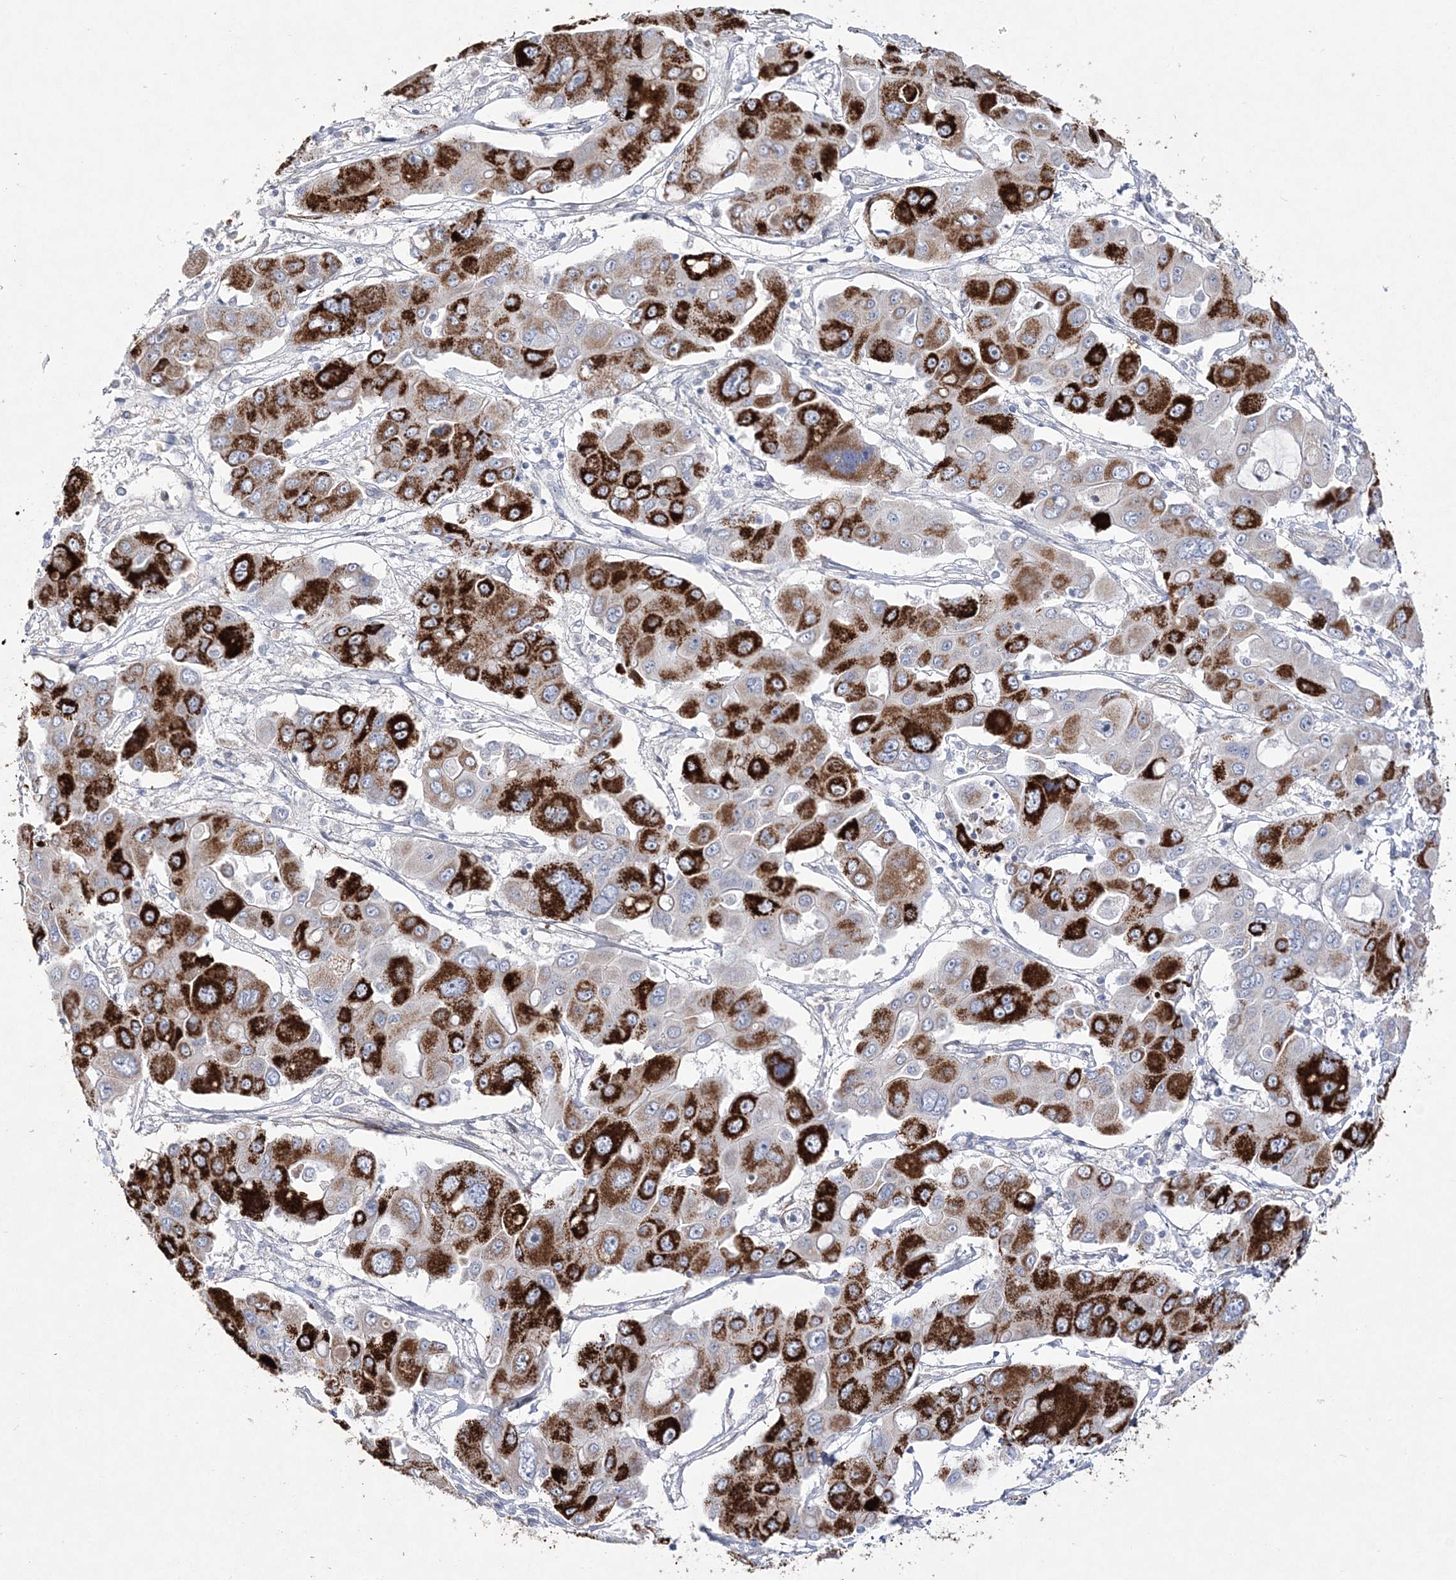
{"staining": {"intensity": "strong", "quantity": ">75%", "location": "cytoplasmic/membranous"}, "tissue": "liver cancer", "cell_type": "Tumor cells", "image_type": "cancer", "snomed": [{"axis": "morphology", "description": "Cholangiocarcinoma"}, {"axis": "topography", "description": "Liver"}], "caption": "Protein staining shows strong cytoplasmic/membranous staining in about >75% of tumor cells in liver cancer.", "gene": "ANO1", "patient": {"sex": "male", "age": 67}}